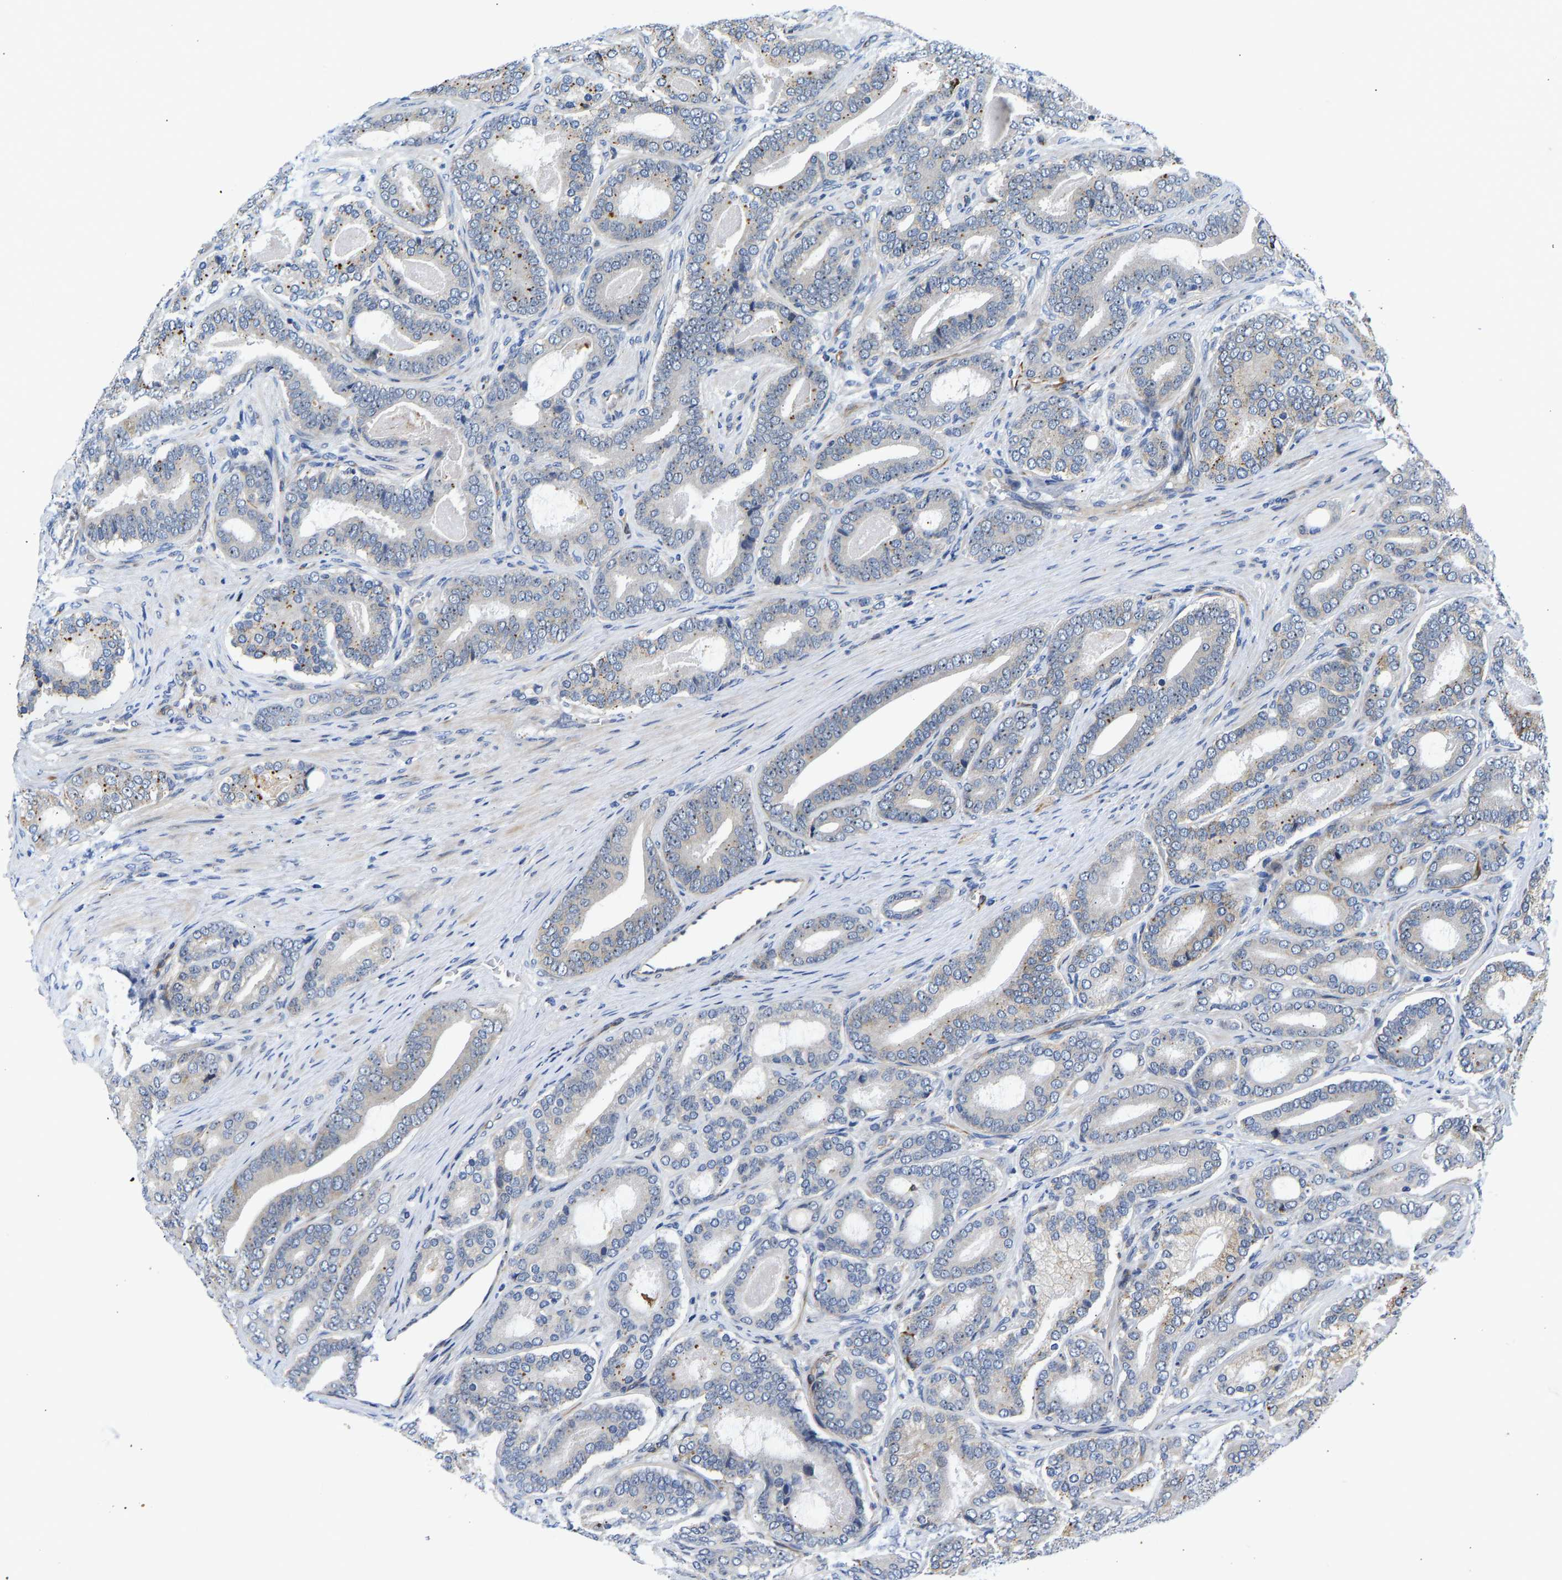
{"staining": {"intensity": "weak", "quantity": "<25%", "location": "nuclear"}, "tissue": "prostate cancer", "cell_type": "Tumor cells", "image_type": "cancer", "snomed": [{"axis": "morphology", "description": "Adenocarcinoma, High grade"}, {"axis": "topography", "description": "Prostate"}], "caption": "High magnification brightfield microscopy of prostate adenocarcinoma (high-grade) stained with DAB (3,3'-diaminobenzidine) (brown) and counterstained with hematoxylin (blue): tumor cells show no significant expression.", "gene": "RESF1", "patient": {"sex": "male", "age": 60}}